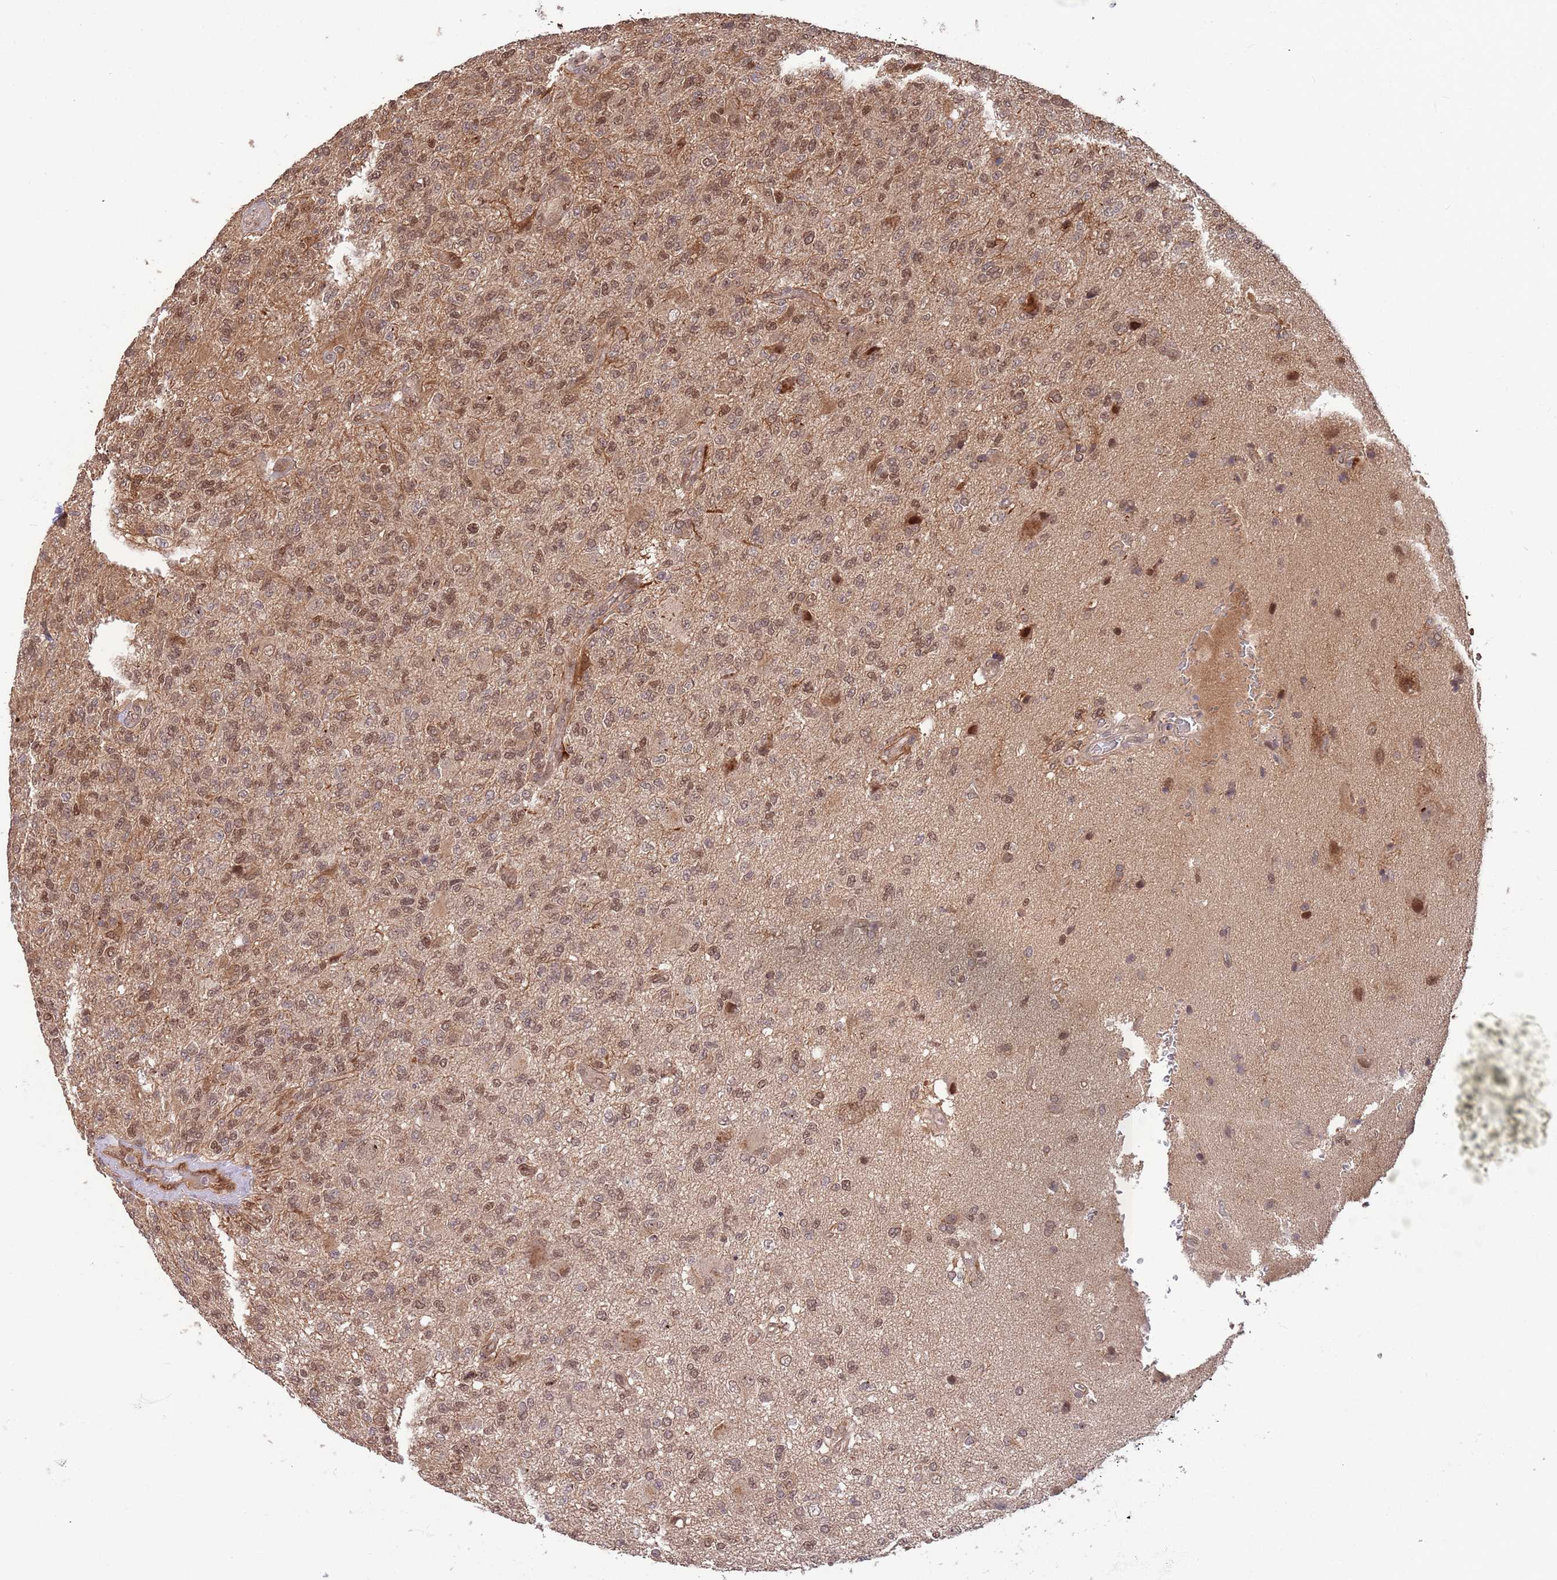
{"staining": {"intensity": "moderate", "quantity": ">75%", "location": "cytoplasmic/membranous,nuclear"}, "tissue": "glioma", "cell_type": "Tumor cells", "image_type": "cancer", "snomed": [{"axis": "morphology", "description": "Glioma, malignant, High grade"}, {"axis": "topography", "description": "Brain"}], "caption": "Immunohistochemistry staining of malignant glioma (high-grade), which exhibits medium levels of moderate cytoplasmic/membranous and nuclear expression in about >75% of tumor cells indicating moderate cytoplasmic/membranous and nuclear protein positivity. The staining was performed using DAB (3,3'-diaminobenzidine) (brown) for protein detection and nuclei were counterstained in hematoxylin (blue).", "gene": "SALL1", "patient": {"sex": "male", "age": 56}}